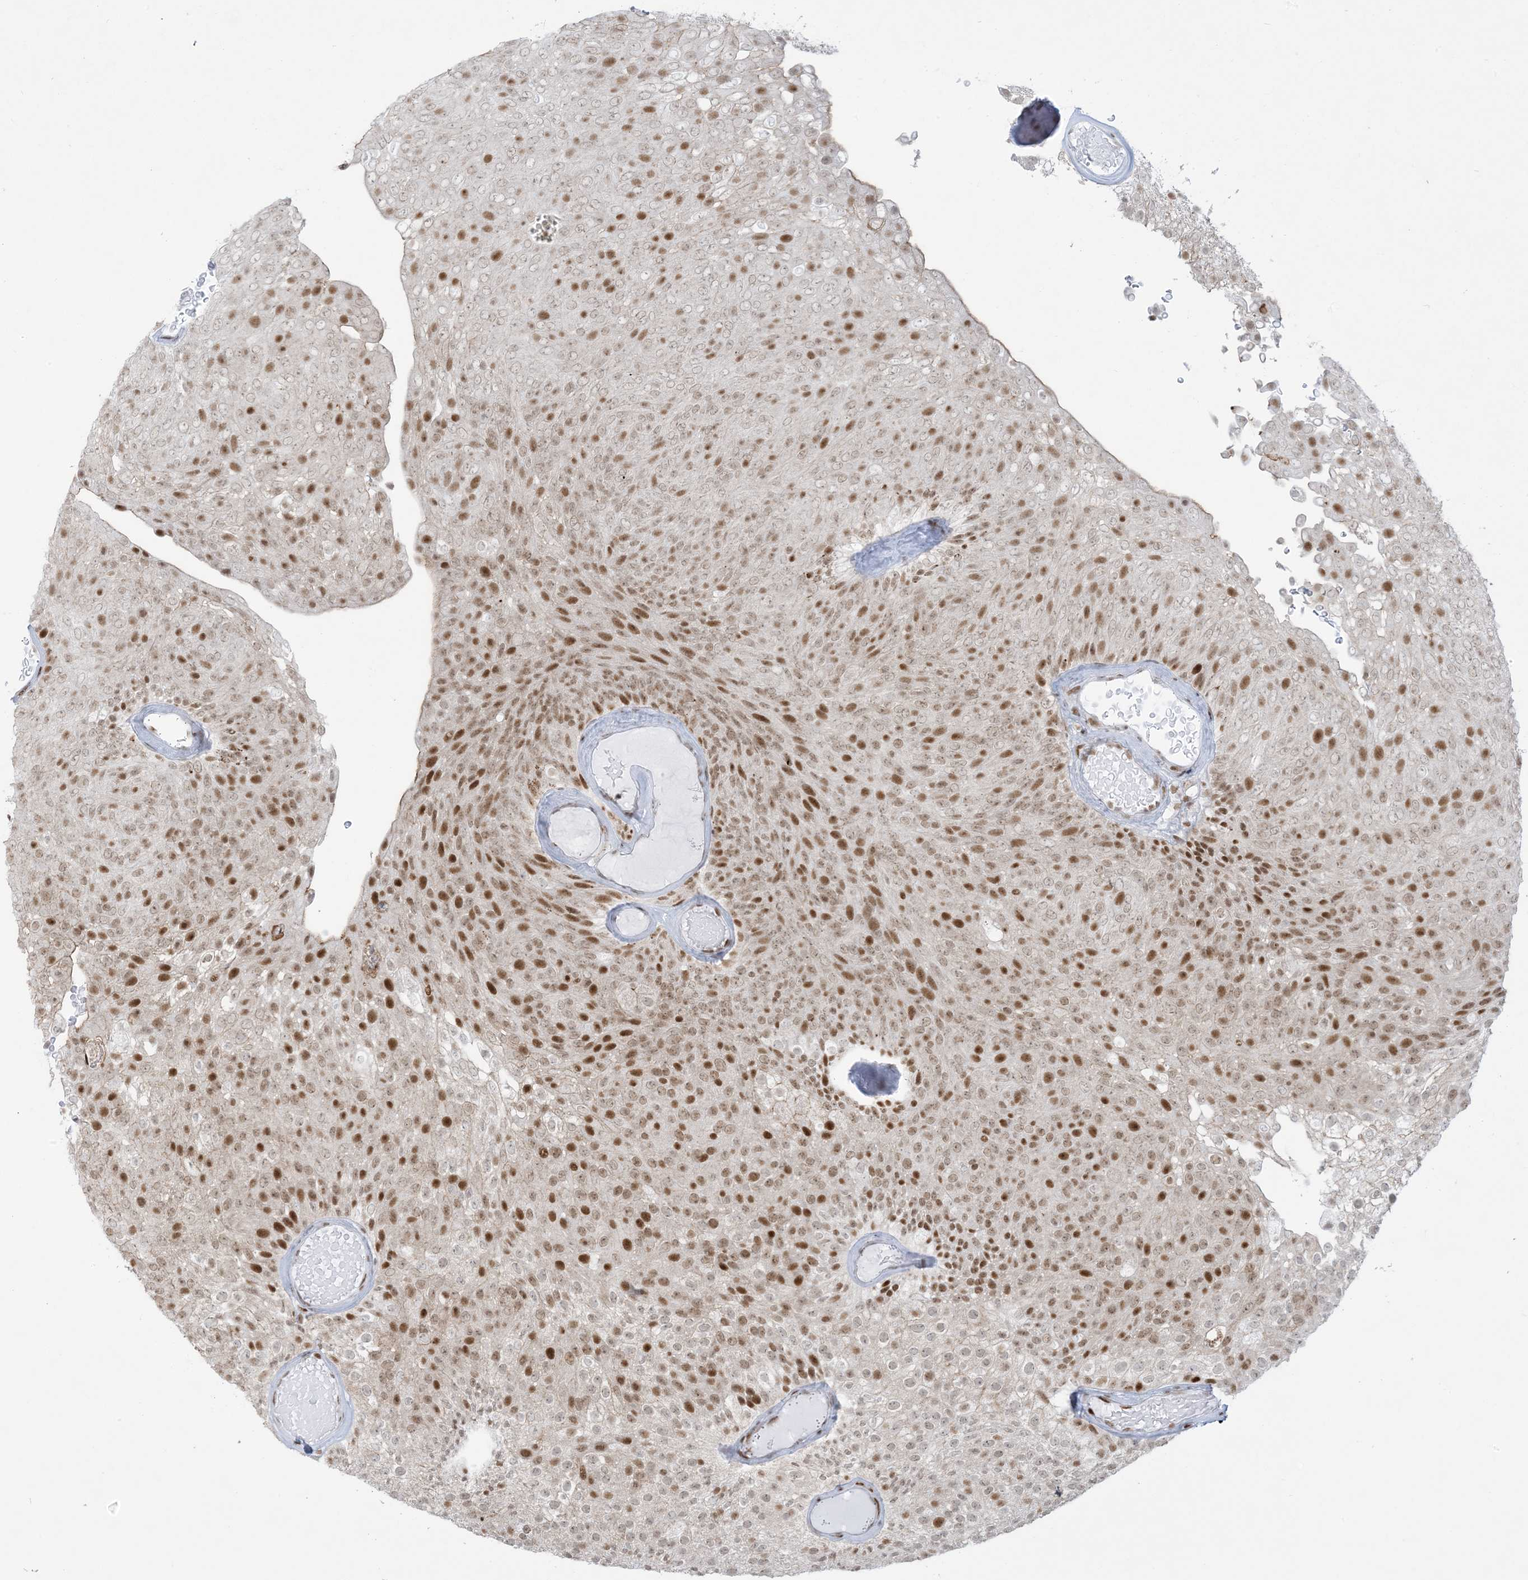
{"staining": {"intensity": "strong", "quantity": "25%-75%", "location": "nuclear"}, "tissue": "urothelial cancer", "cell_type": "Tumor cells", "image_type": "cancer", "snomed": [{"axis": "morphology", "description": "Urothelial carcinoma, Low grade"}, {"axis": "topography", "description": "Urinary bladder"}], "caption": "This image exhibits immunohistochemistry (IHC) staining of human urothelial cancer, with high strong nuclear expression in approximately 25%-75% of tumor cells.", "gene": "STAG1", "patient": {"sex": "male", "age": 78}}